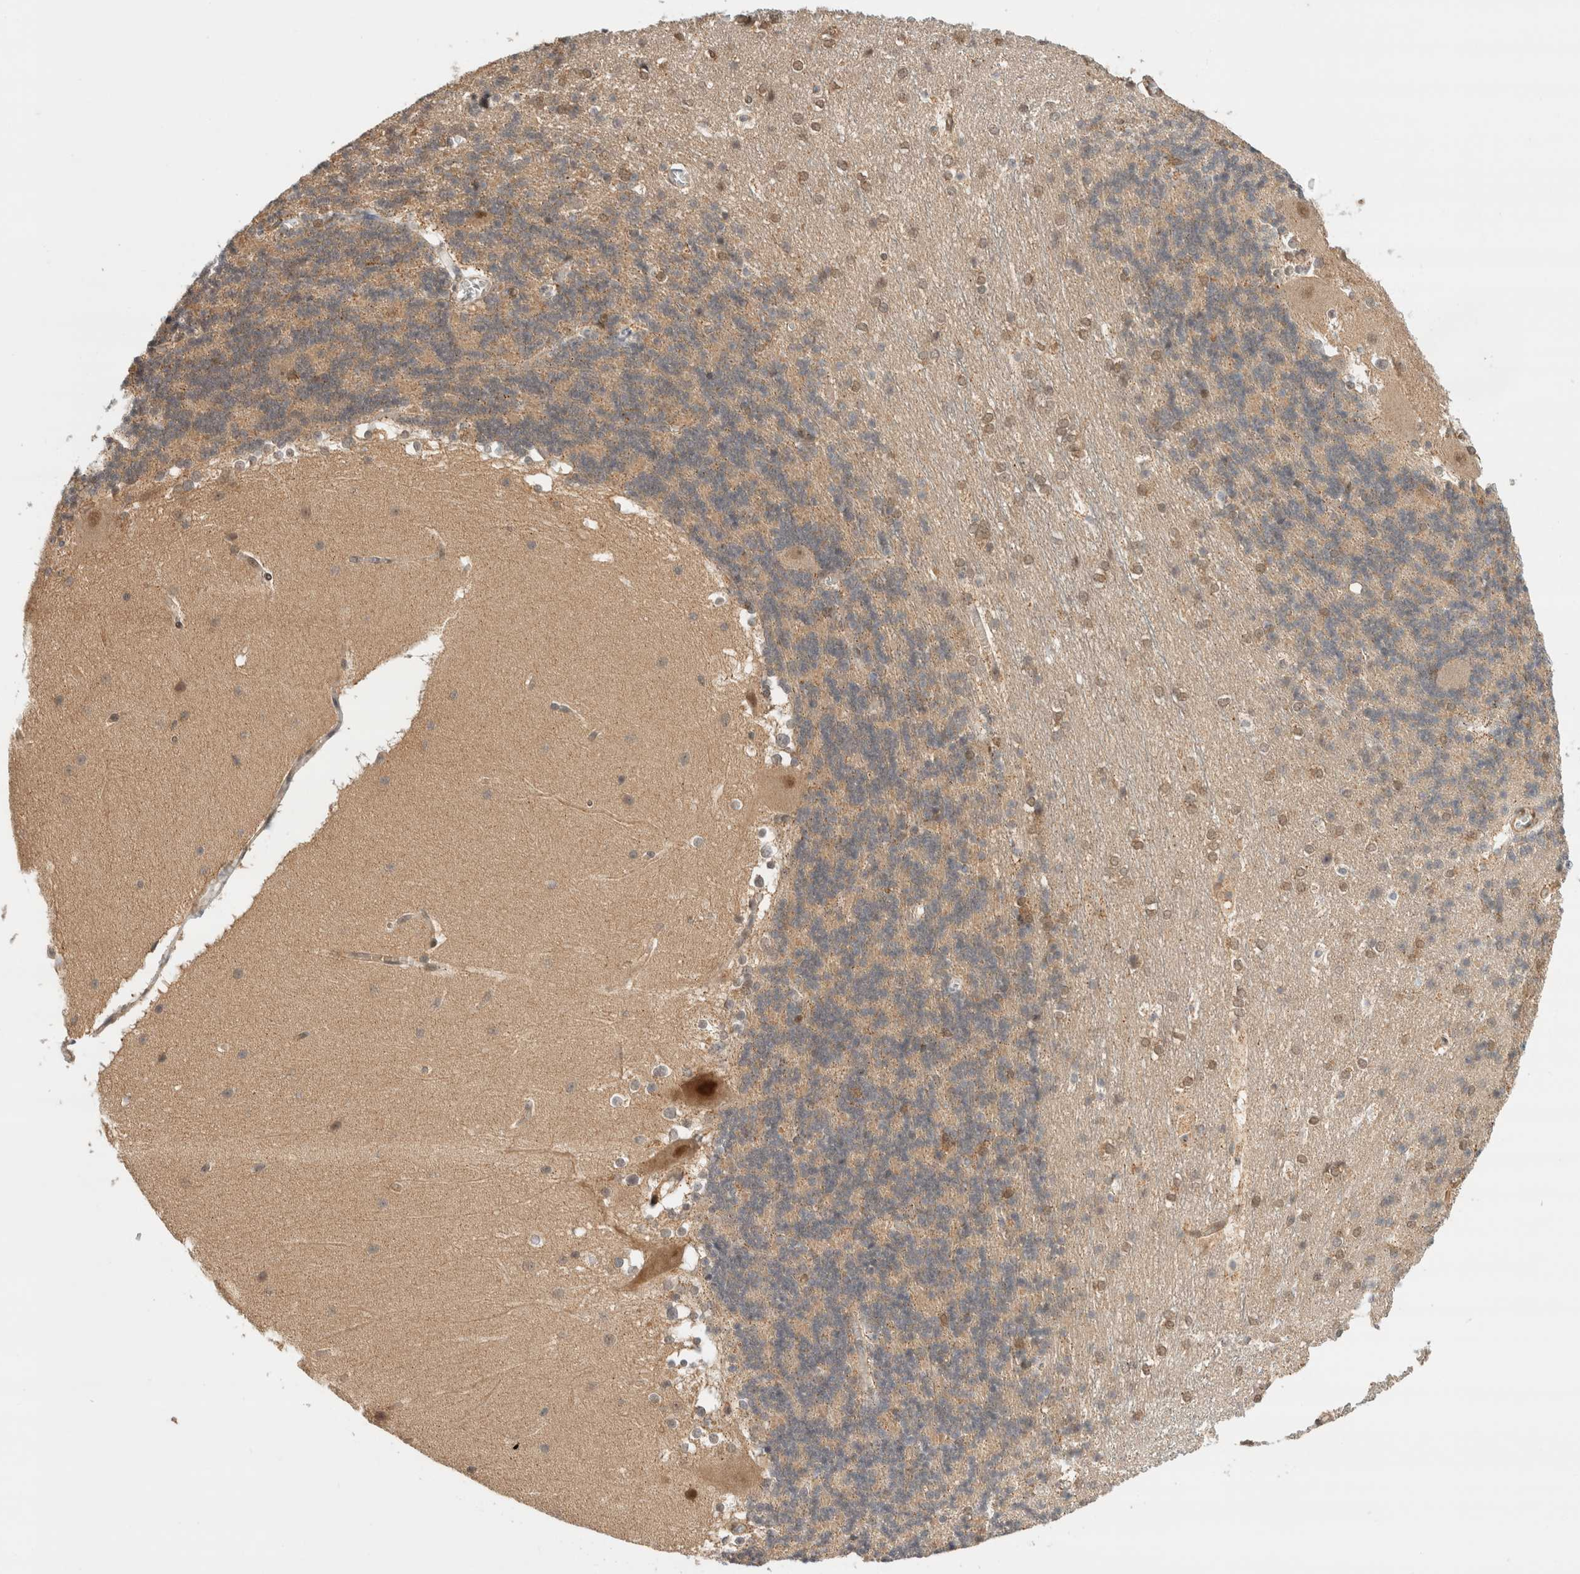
{"staining": {"intensity": "weak", "quantity": "<25%", "location": "cytoplasmic/membranous"}, "tissue": "cerebellum", "cell_type": "Cells in granular layer", "image_type": "normal", "snomed": [{"axis": "morphology", "description": "Normal tissue, NOS"}, {"axis": "topography", "description": "Cerebellum"}], "caption": "This is a image of immunohistochemistry staining of unremarkable cerebellum, which shows no expression in cells in granular layer.", "gene": "OTUD6B", "patient": {"sex": "female", "age": 19}}